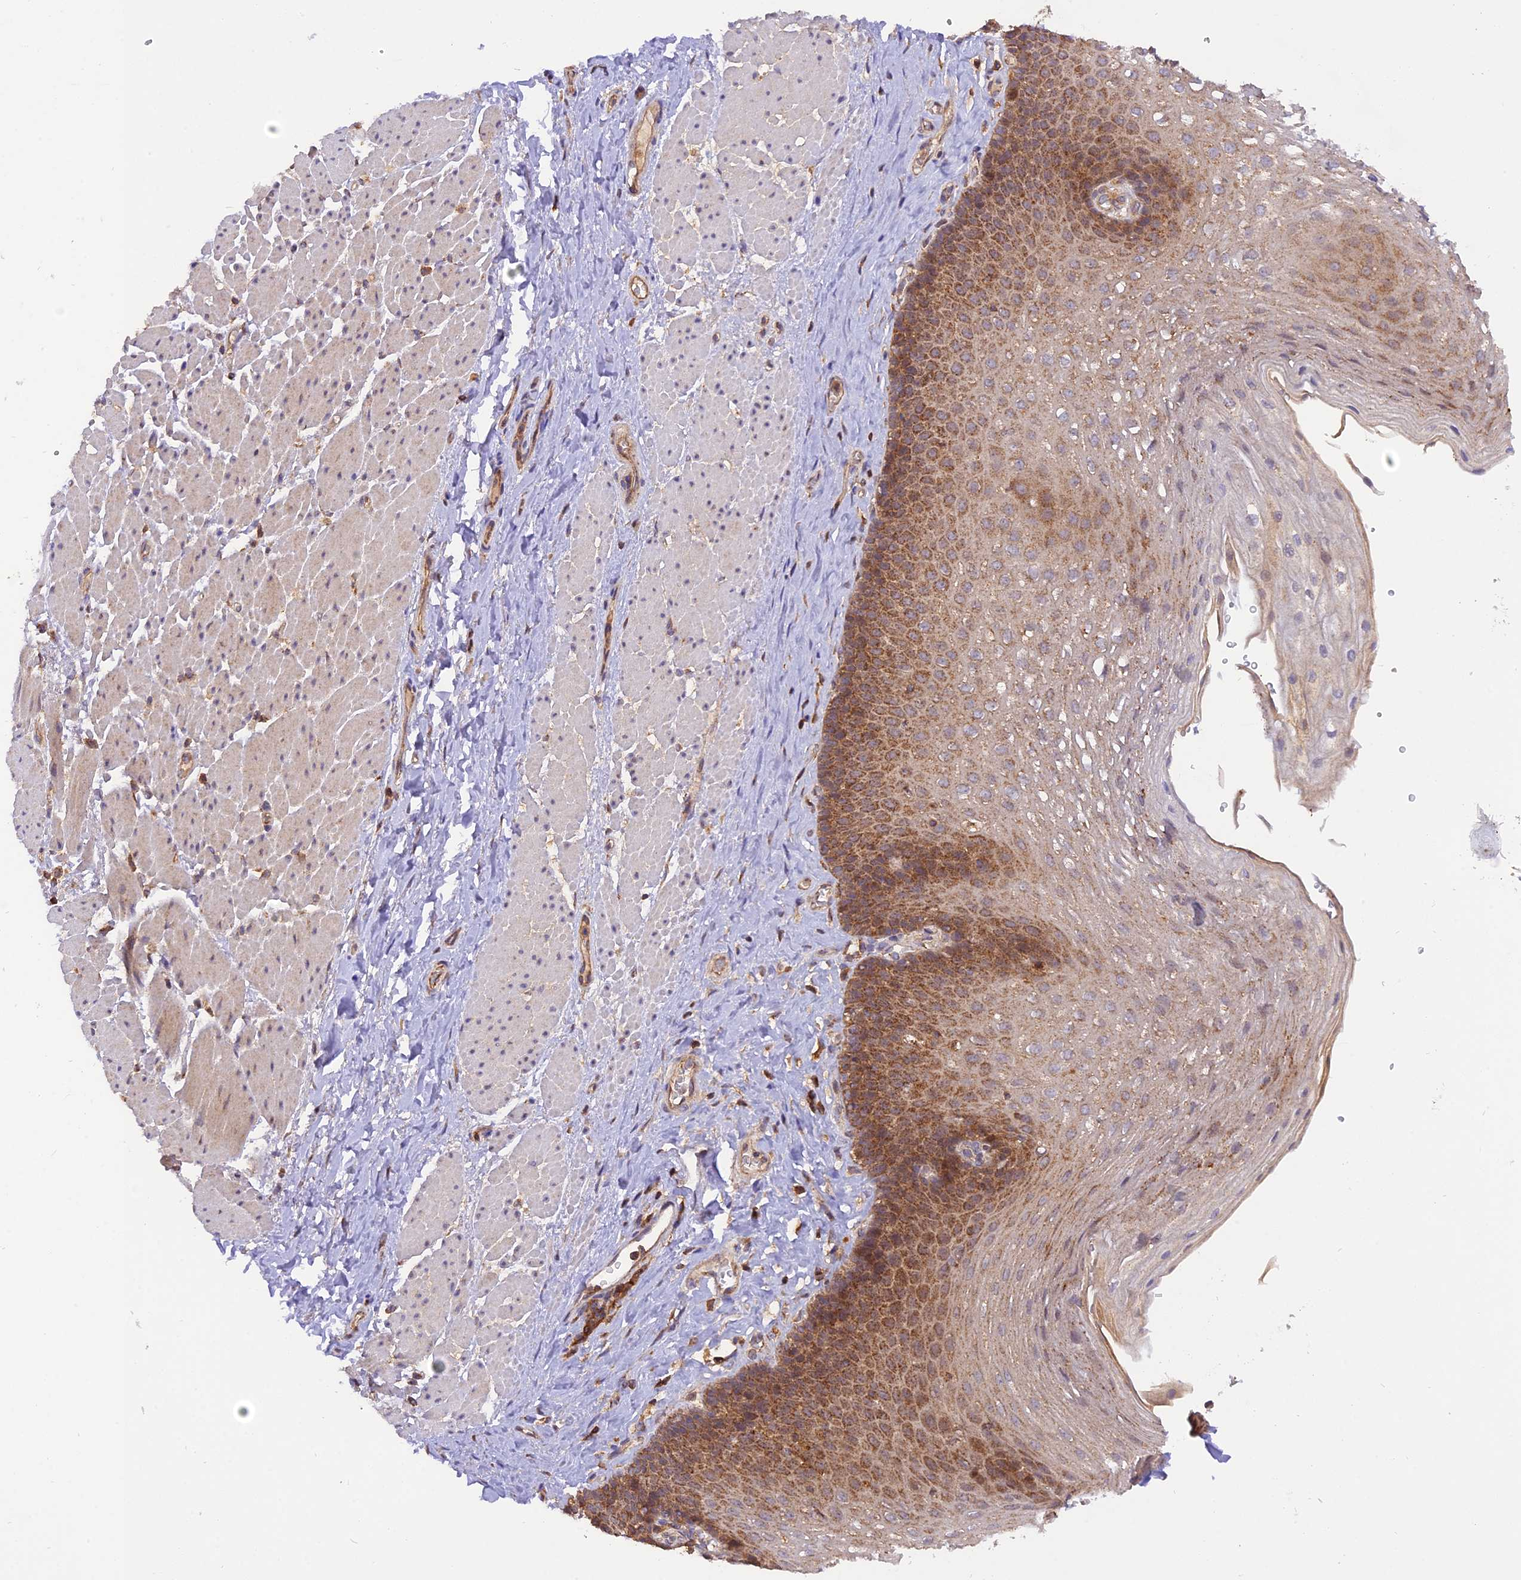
{"staining": {"intensity": "moderate", "quantity": ">75%", "location": "cytoplasmic/membranous"}, "tissue": "esophagus", "cell_type": "Squamous epithelial cells", "image_type": "normal", "snomed": [{"axis": "morphology", "description": "Normal tissue, NOS"}, {"axis": "topography", "description": "Esophagus"}], "caption": "A micrograph showing moderate cytoplasmic/membranous staining in approximately >75% of squamous epithelial cells in benign esophagus, as visualized by brown immunohistochemical staining.", "gene": "PEX3", "patient": {"sex": "female", "age": 66}}